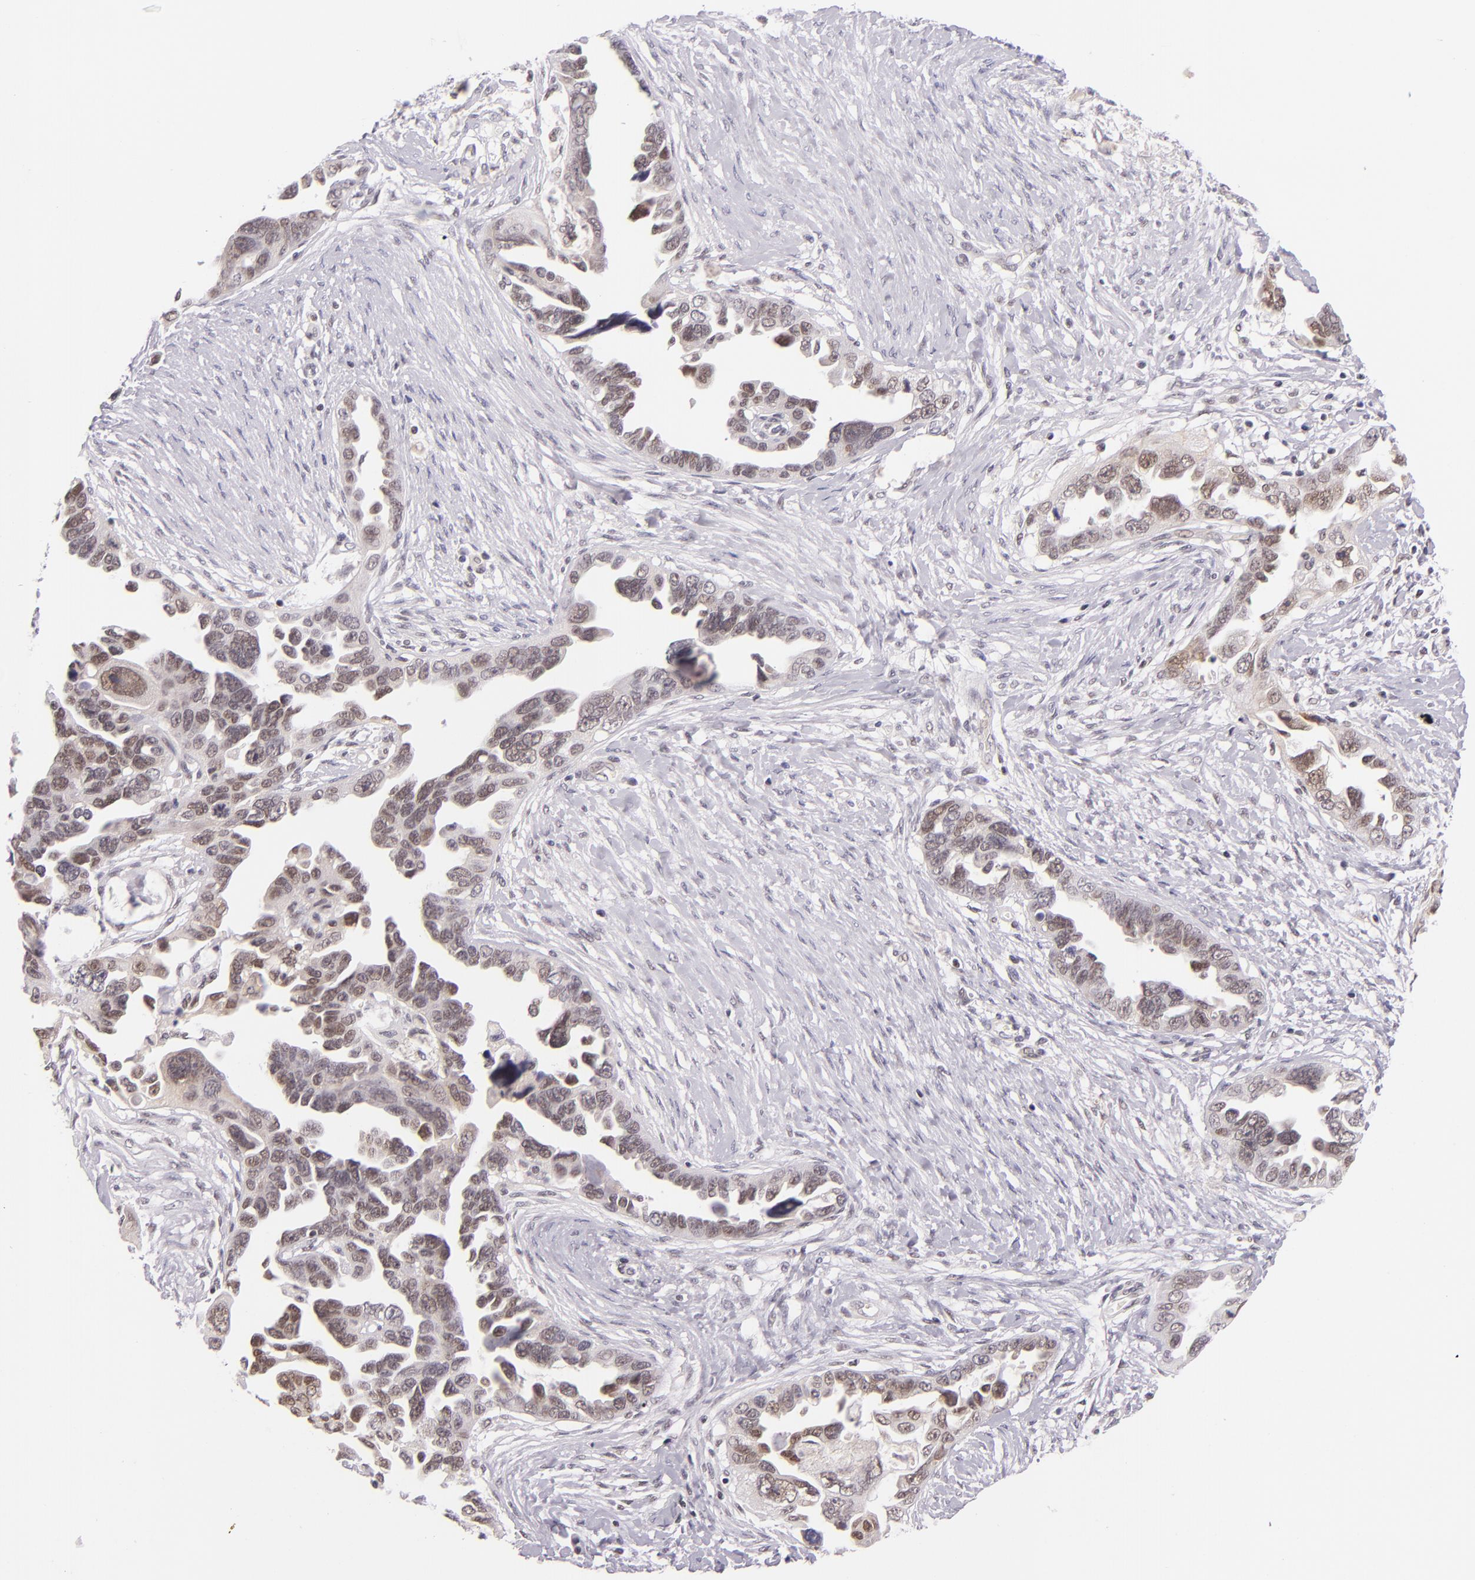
{"staining": {"intensity": "weak", "quantity": "25%-75%", "location": "nuclear"}, "tissue": "ovarian cancer", "cell_type": "Tumor cells", "image_type": "cancer", "snomed": [{"axis": "morphology", "description": "Cystadenocarcinoma, serous, NOS"}, {"axis": "topography", "description": "Ovary"}], "caption": "Ovarian cancer stained for a protein exhibits weak nuclear positivity in tumor cells.", "gene": "BCL3", "patient": {"sex": "female", "age": 63}}